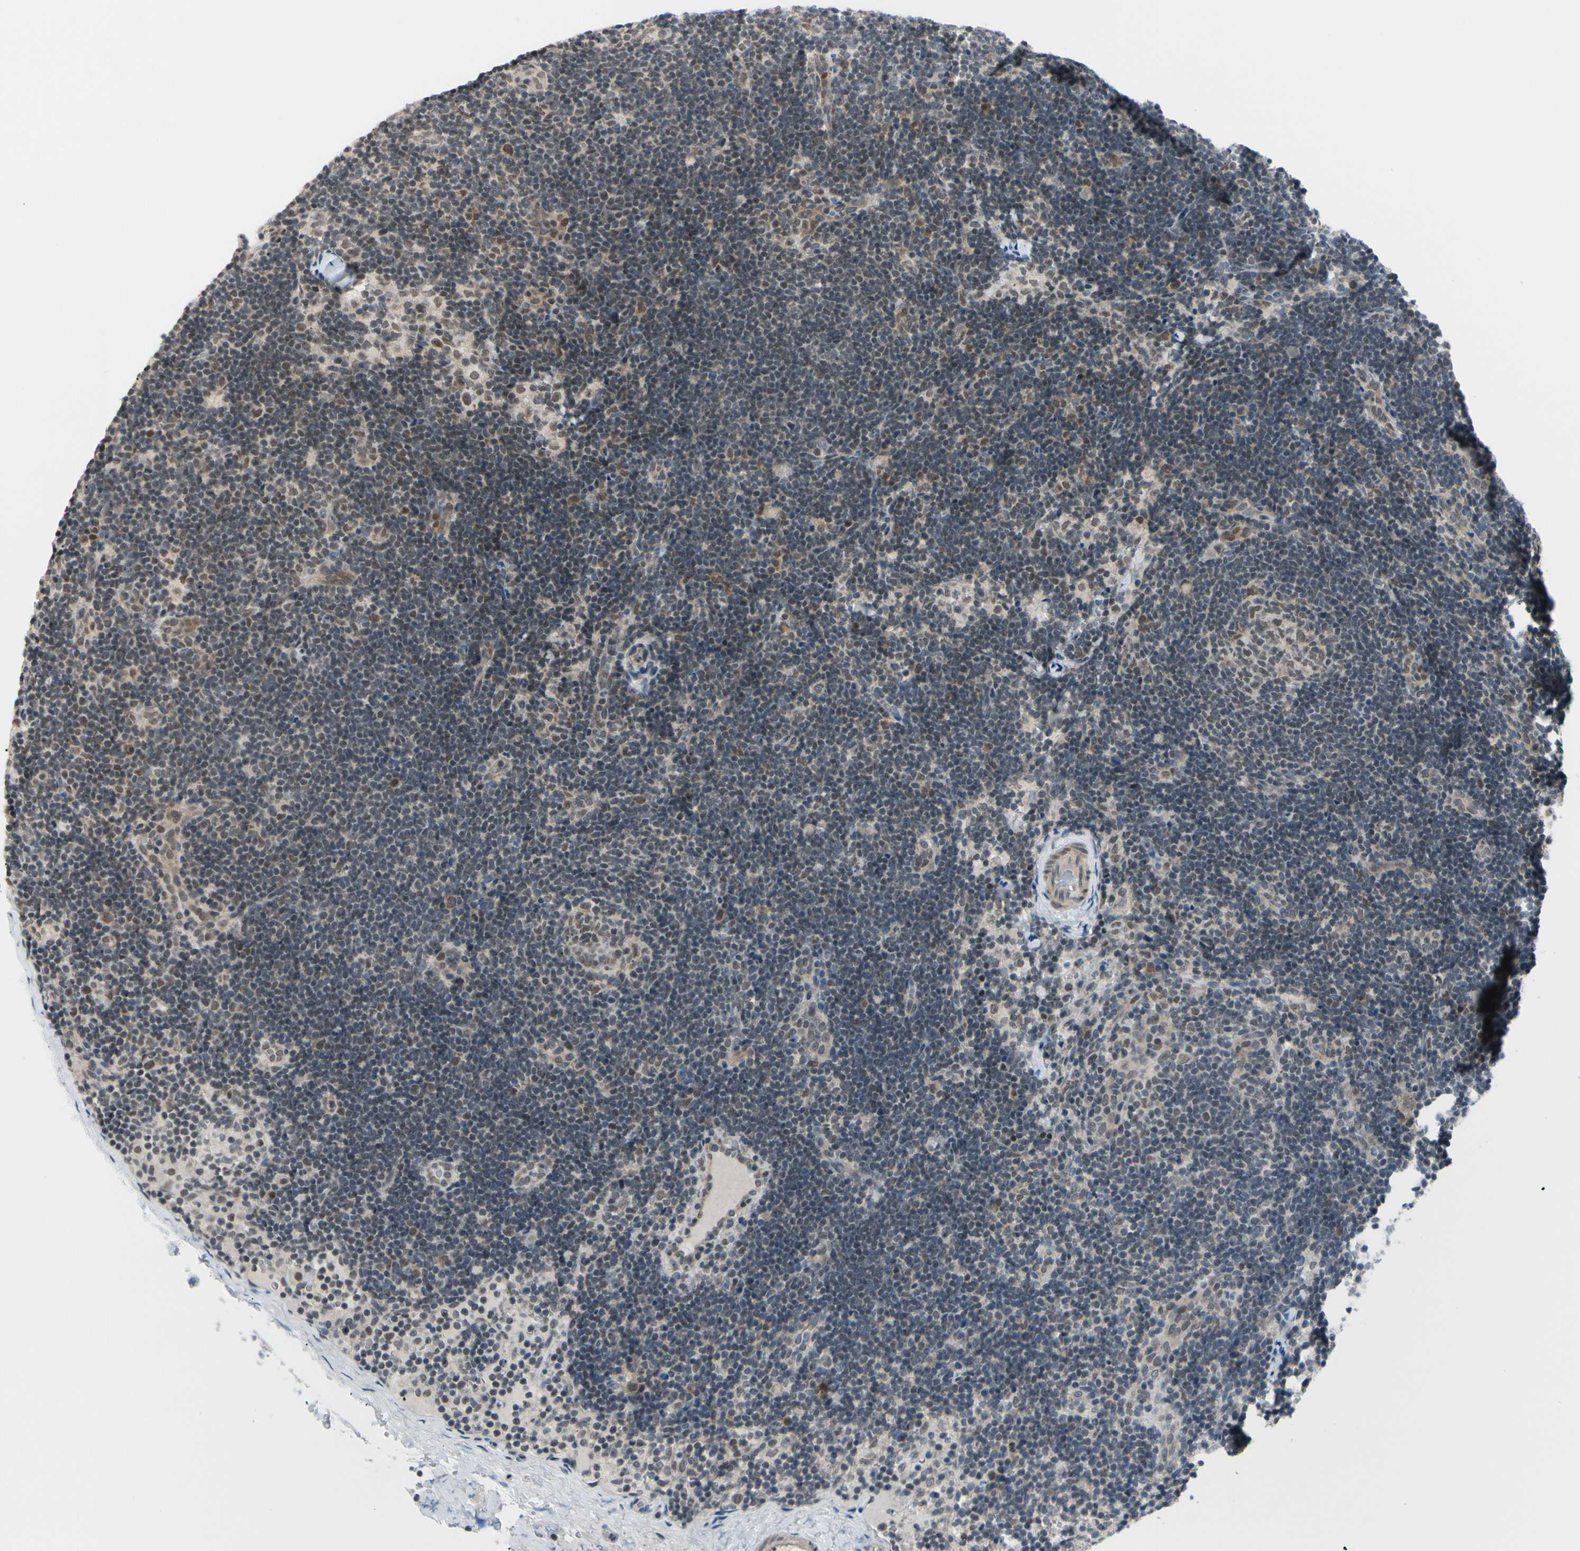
{"staining": {"intensity": "weak", "quantity": "25%-75%", "location": "cytoplasmic/membranous,nuclear"}, "tissue": "lymph node", "cell_type": "Germinal center cells", "image_type": "normal", "snomed": [{"axis": "morphology", "description": "Normal tissue, NOS"}, {"axis": "topography", "description": "Lymph node"}], "caption": "Immunohistochemistry (DAB (3,3'-diaminobenzidine)) staining of benign lymph node displays weak cytoplasmic/membranous,nuclear protein expression in approximately 25%-75% of germinal center cells. Using DAB (brown) and hematoxylin (blue) stains, captured at high magnification using brightfield microscopy.", "gene": "BRMS1", "patient": {"sex": "female", "age": 14}}